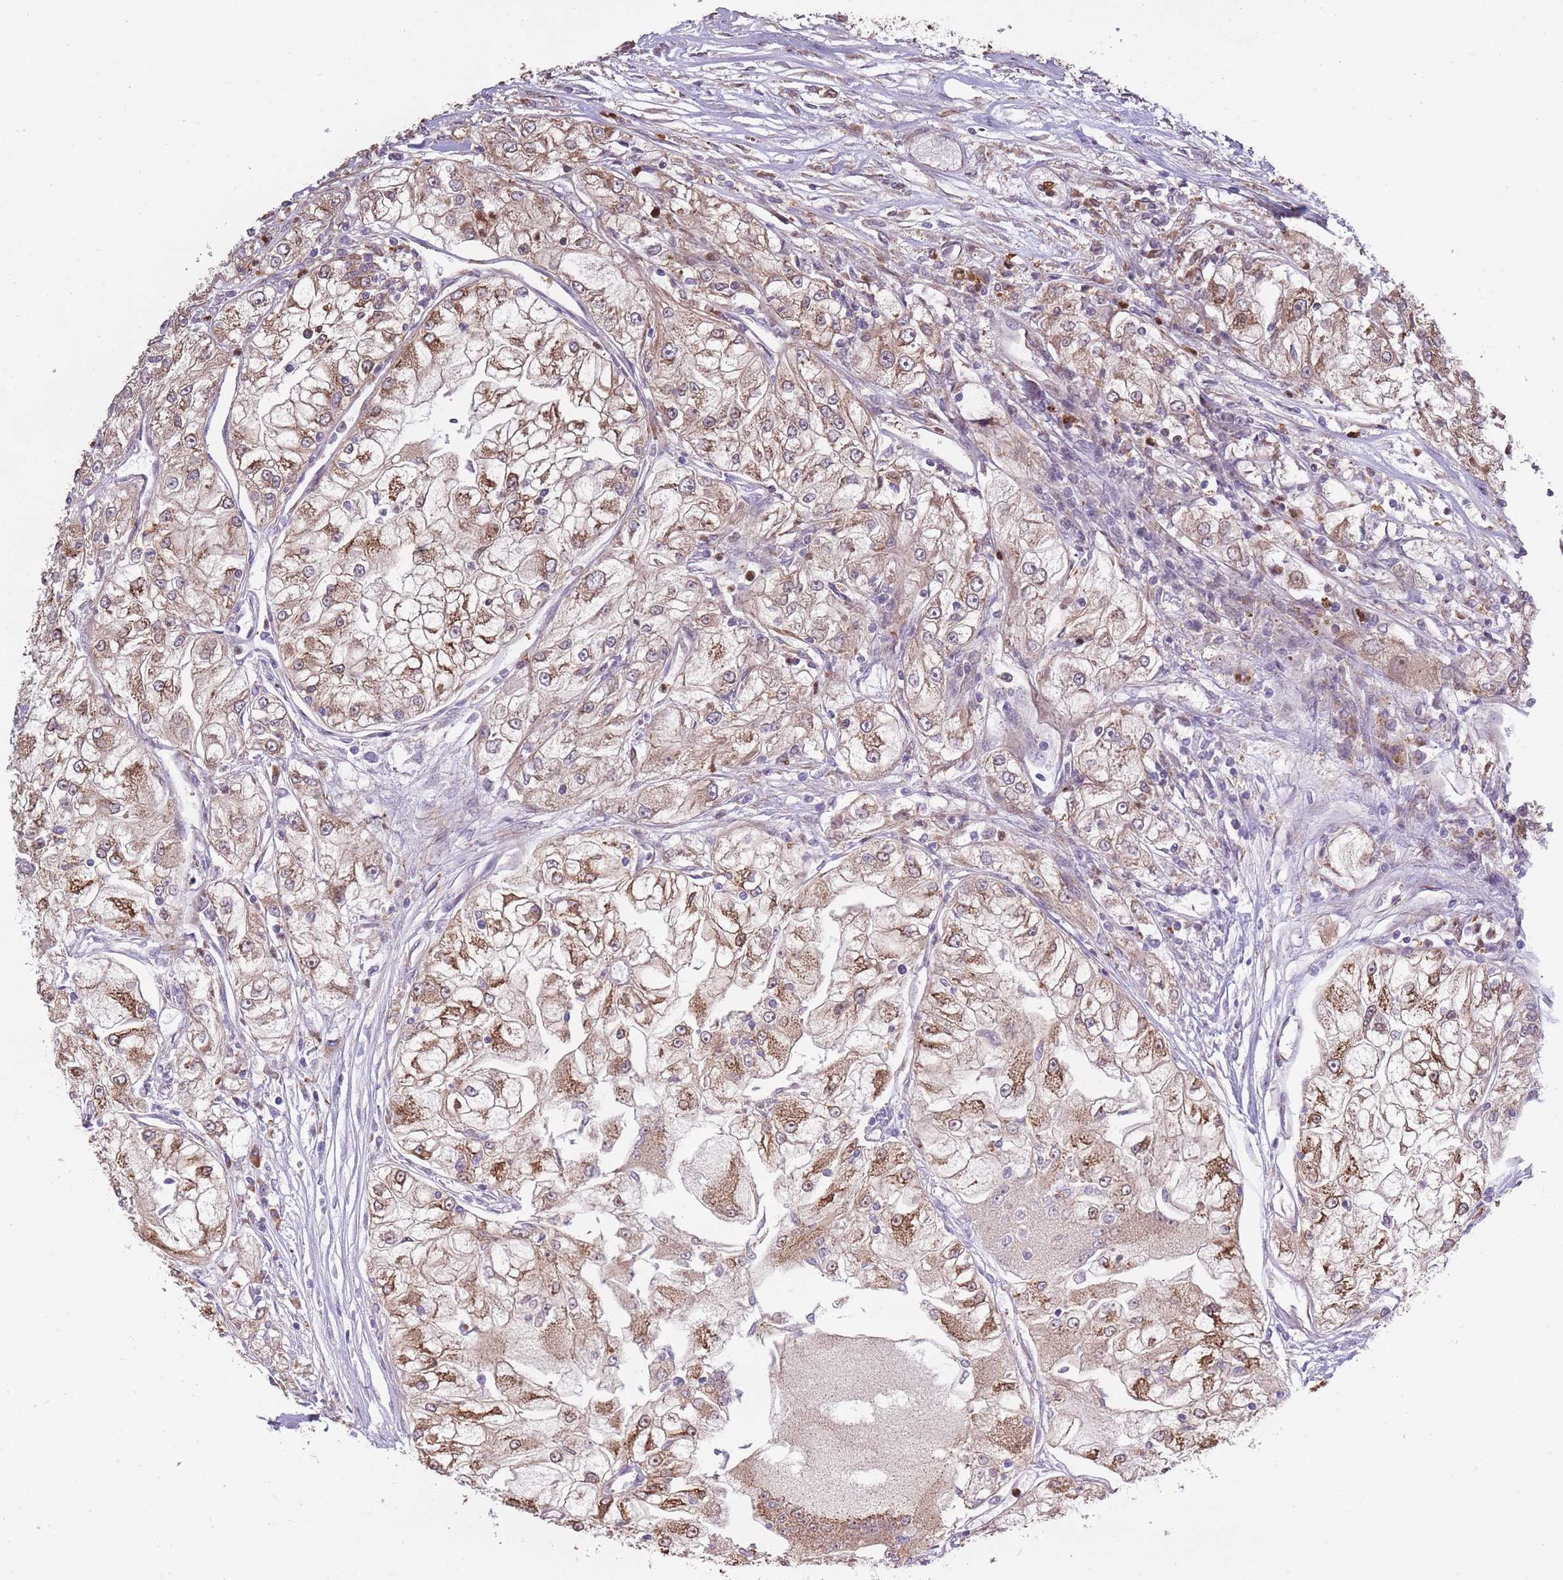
{"staining": {"intensity": "moderate", "quantity": ">75%", "location": "cytoplasmic/membranous"}, "tissue": "renal cancer", "cell_type": "Tumor cells", "image_type": "cancer", "snomed": [{"axis": "morphology", "description": "Adenocarcinoma, NOS"}, {"axis": "topography", "description": "Kidney"}], "caption": "A high-resolution photomicrograph shows immunohistochemistry (IHC) staining of renal cancer (adenocarcinoma), which shows moderate cytoplasmic/membranous expression in about >75% of tumor cells.", "gene": "ARL13B", "patient": {"sex": "female", "age": 72}}